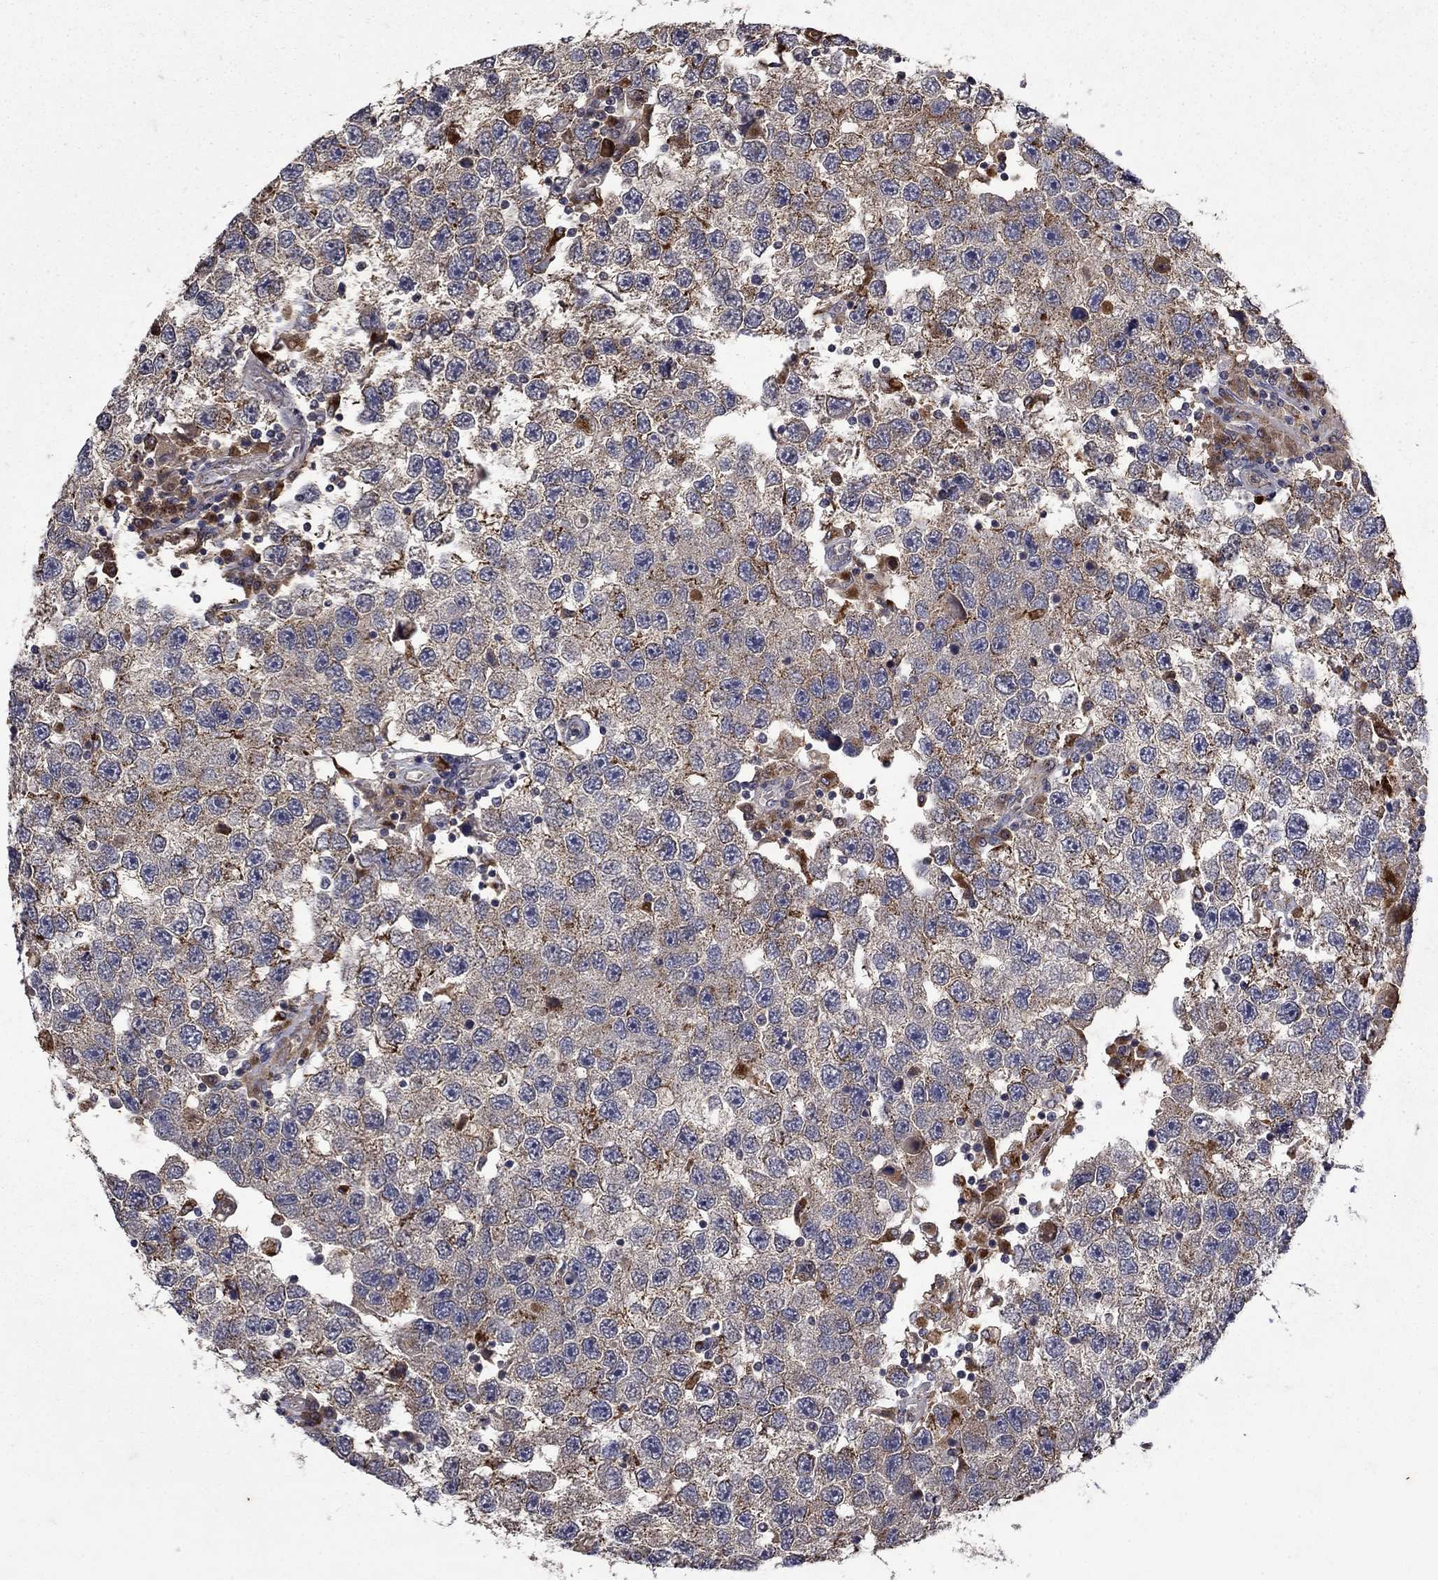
{"staining": {"intensity": "negative", "quantity": "none", "location": "none"}, "tissue": "testis cancer", "cell_type": "Tumor cells", "image_type": "cancer", "snomed": [{"axis": "morphology", "description": "Seminoma, NOS"}, {"axis": "topography", "description": "Testis"}], "caption": "Immunohistochemistry (IHC) of testis cancer shows no positivity in tumor cells.", "gene": "NPC2", "patient": {"sex": "male", "age": 26}}